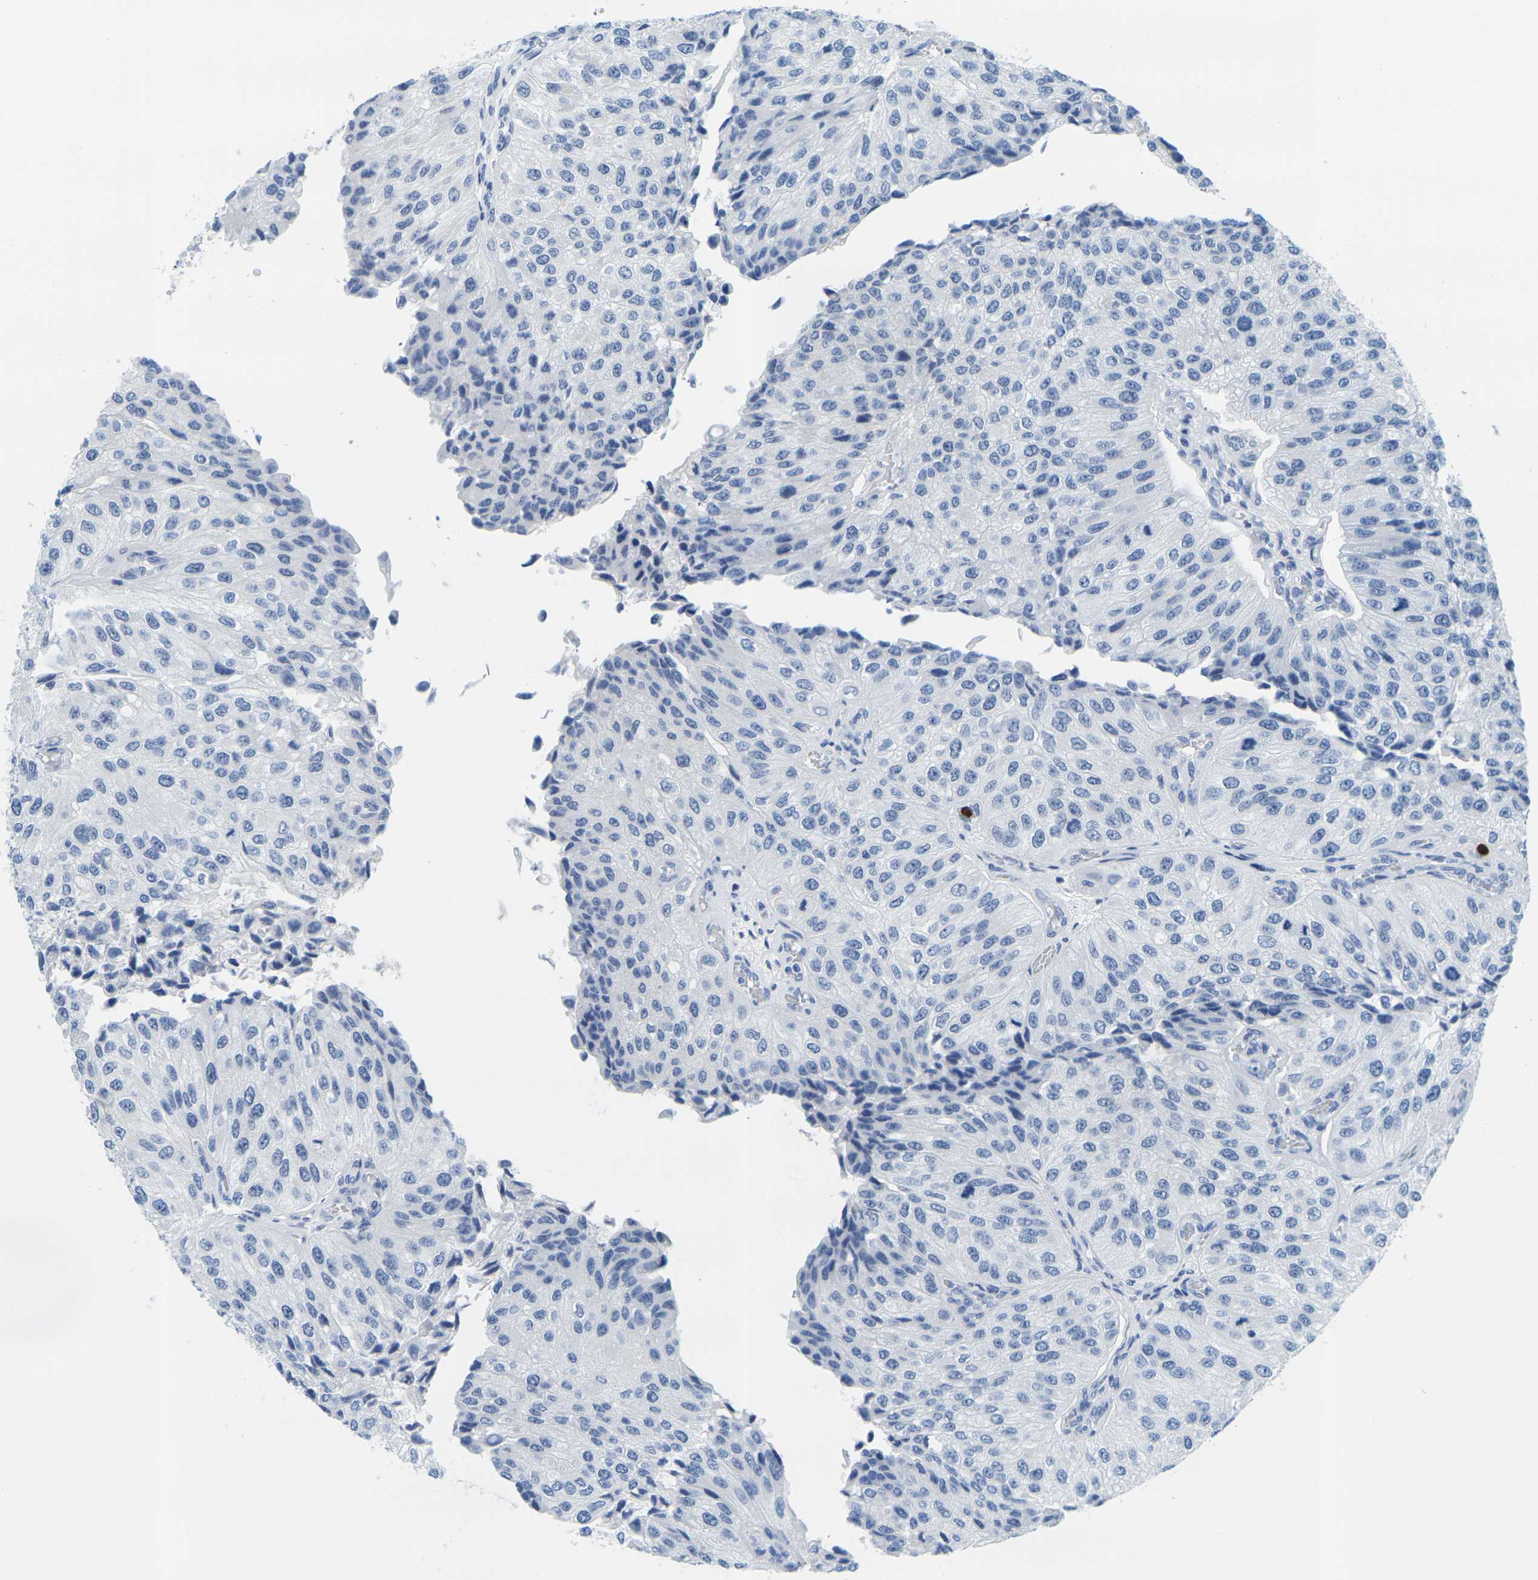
{"staining": {"intensity": "negative", "quantity": "none", "location": "none"}, "tissue": "urothelial cancer", "cell_type": "Tumor cells", "image_type": "cancer", "snomed": [{"axis": "morphology", "description": "Urothelial carcinoma, High grade"}, {"axis": "topography", "description": "Kidney"}, {"axis": "topography", "description": "Urinary bladder"}], "caption": "This is an IHC photomicrograph of high-grade urothelial carcinoma. There is no positivity in tumor cells.", "gene": "GPR15", "patient": {"sex": "male", "age": 77}}